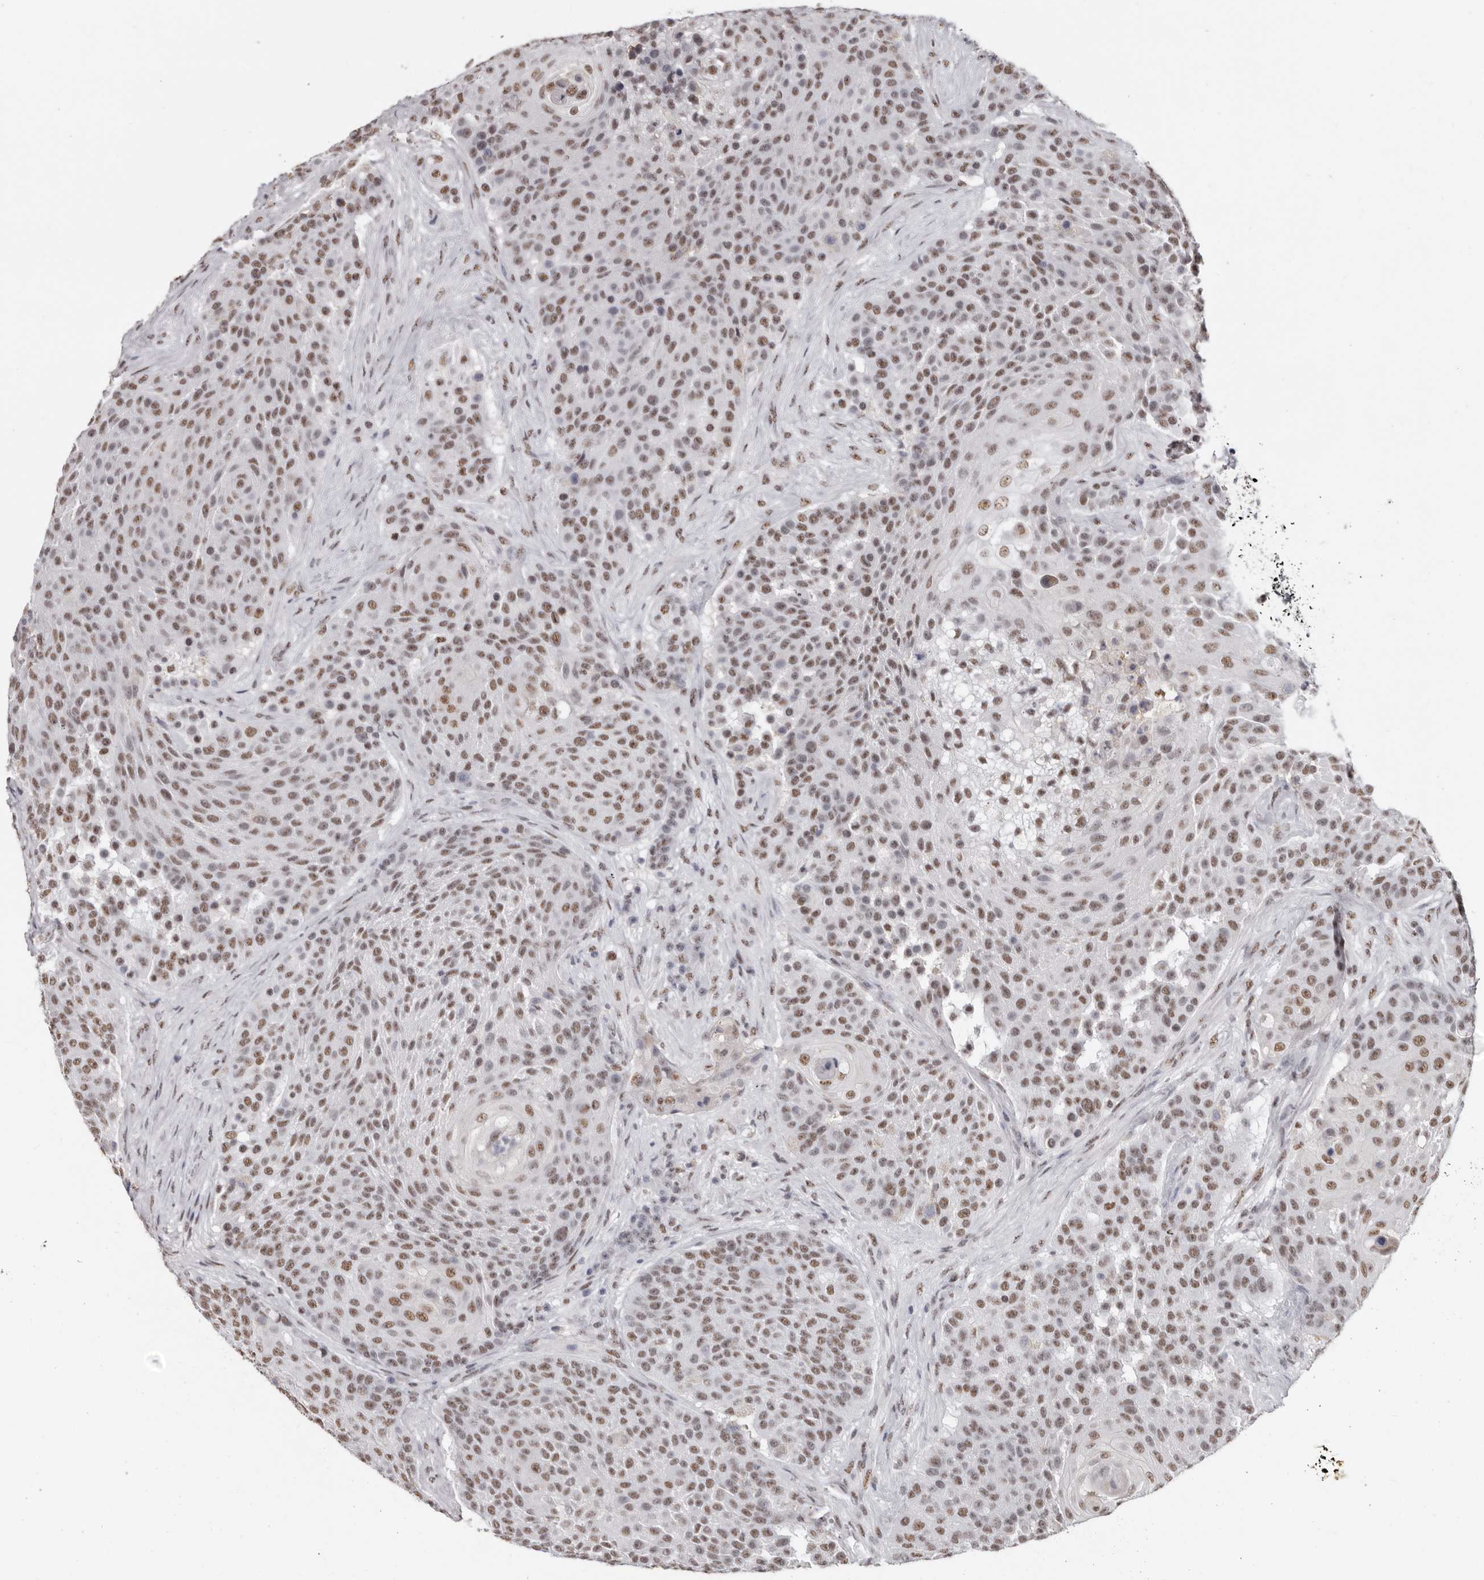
{"staining": {"intensity": "moderate", "quantity": ">75%", "location": "nuclear"}, "tissue": "urothelial cancer", "cell_type": "Tumor cells", "image_type": "cancer", "snomed": [{"axis": "morphology", "description": "Urothelial carcinoma, High grade"}, {"axis": "topography", "description": "Urinary bladder"}], "caption": "Urothelial cancer stained for a protein demonstrates moderate nuclear positivity in tumor cells.", "gene": "SCAF4", "patient": {"sex": "female", "age": 63}}